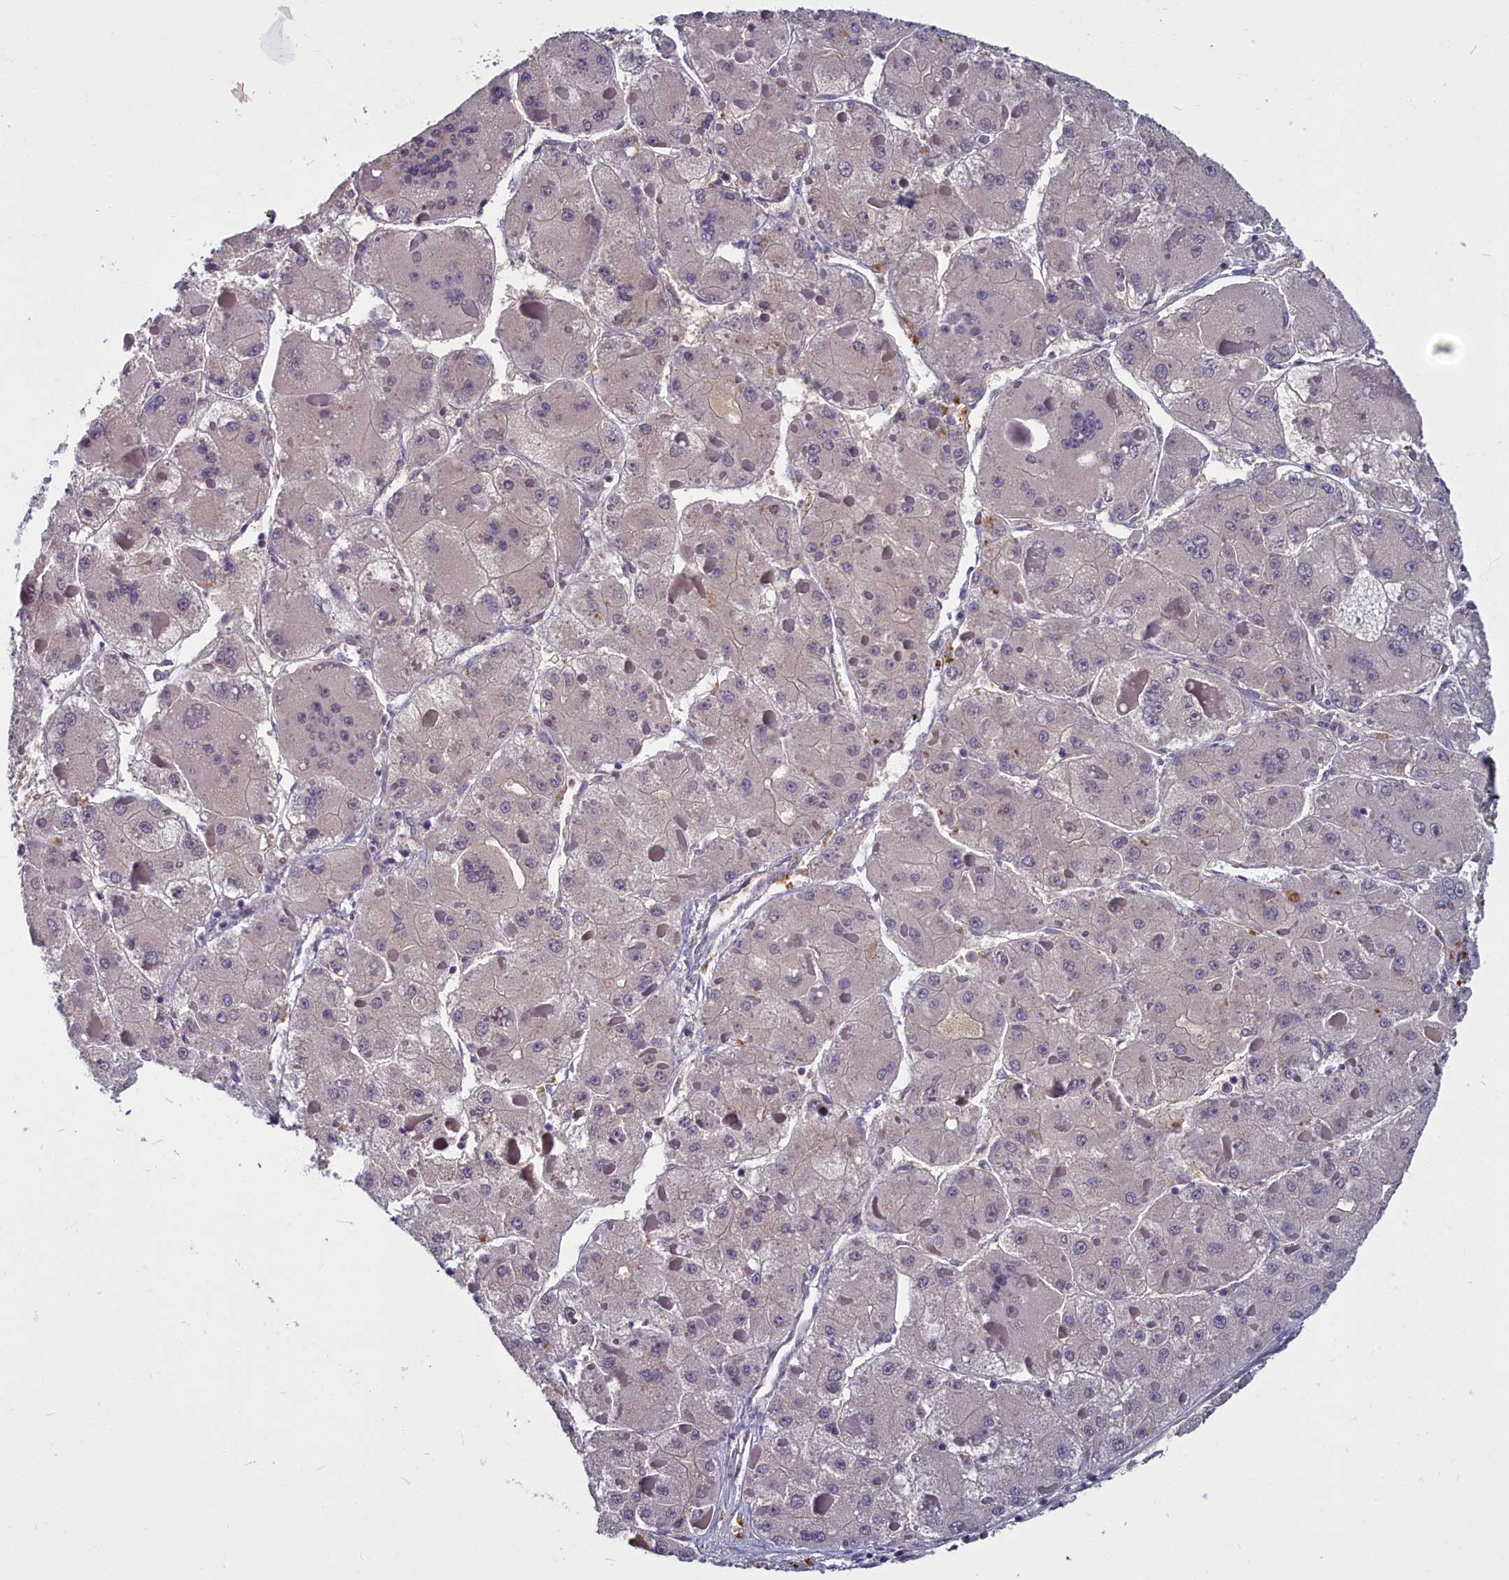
{"staining": {"intensity": "negative", "quantity": "none", "location": "none"}, "tissue": "liver cancer", "cell_type": "Tumor cells", "image_type": "cancer", "snomed": [{"axis": "morphology", "description": "Carcinoma, Hepatocellular, NOS"}, {"axis": "topography", "description": "Liver"}], "caption": "High magnification brightfield microscopy of hepatocellular carcinoma (liver) stained with DAB (3,3'-diaminobenzidine) (brown) and counterstained with hematoxylin (blue): tumor cells show no significant positivity.", "gene": "SV2C", "patient": {"sex": "female", "age": 73}}